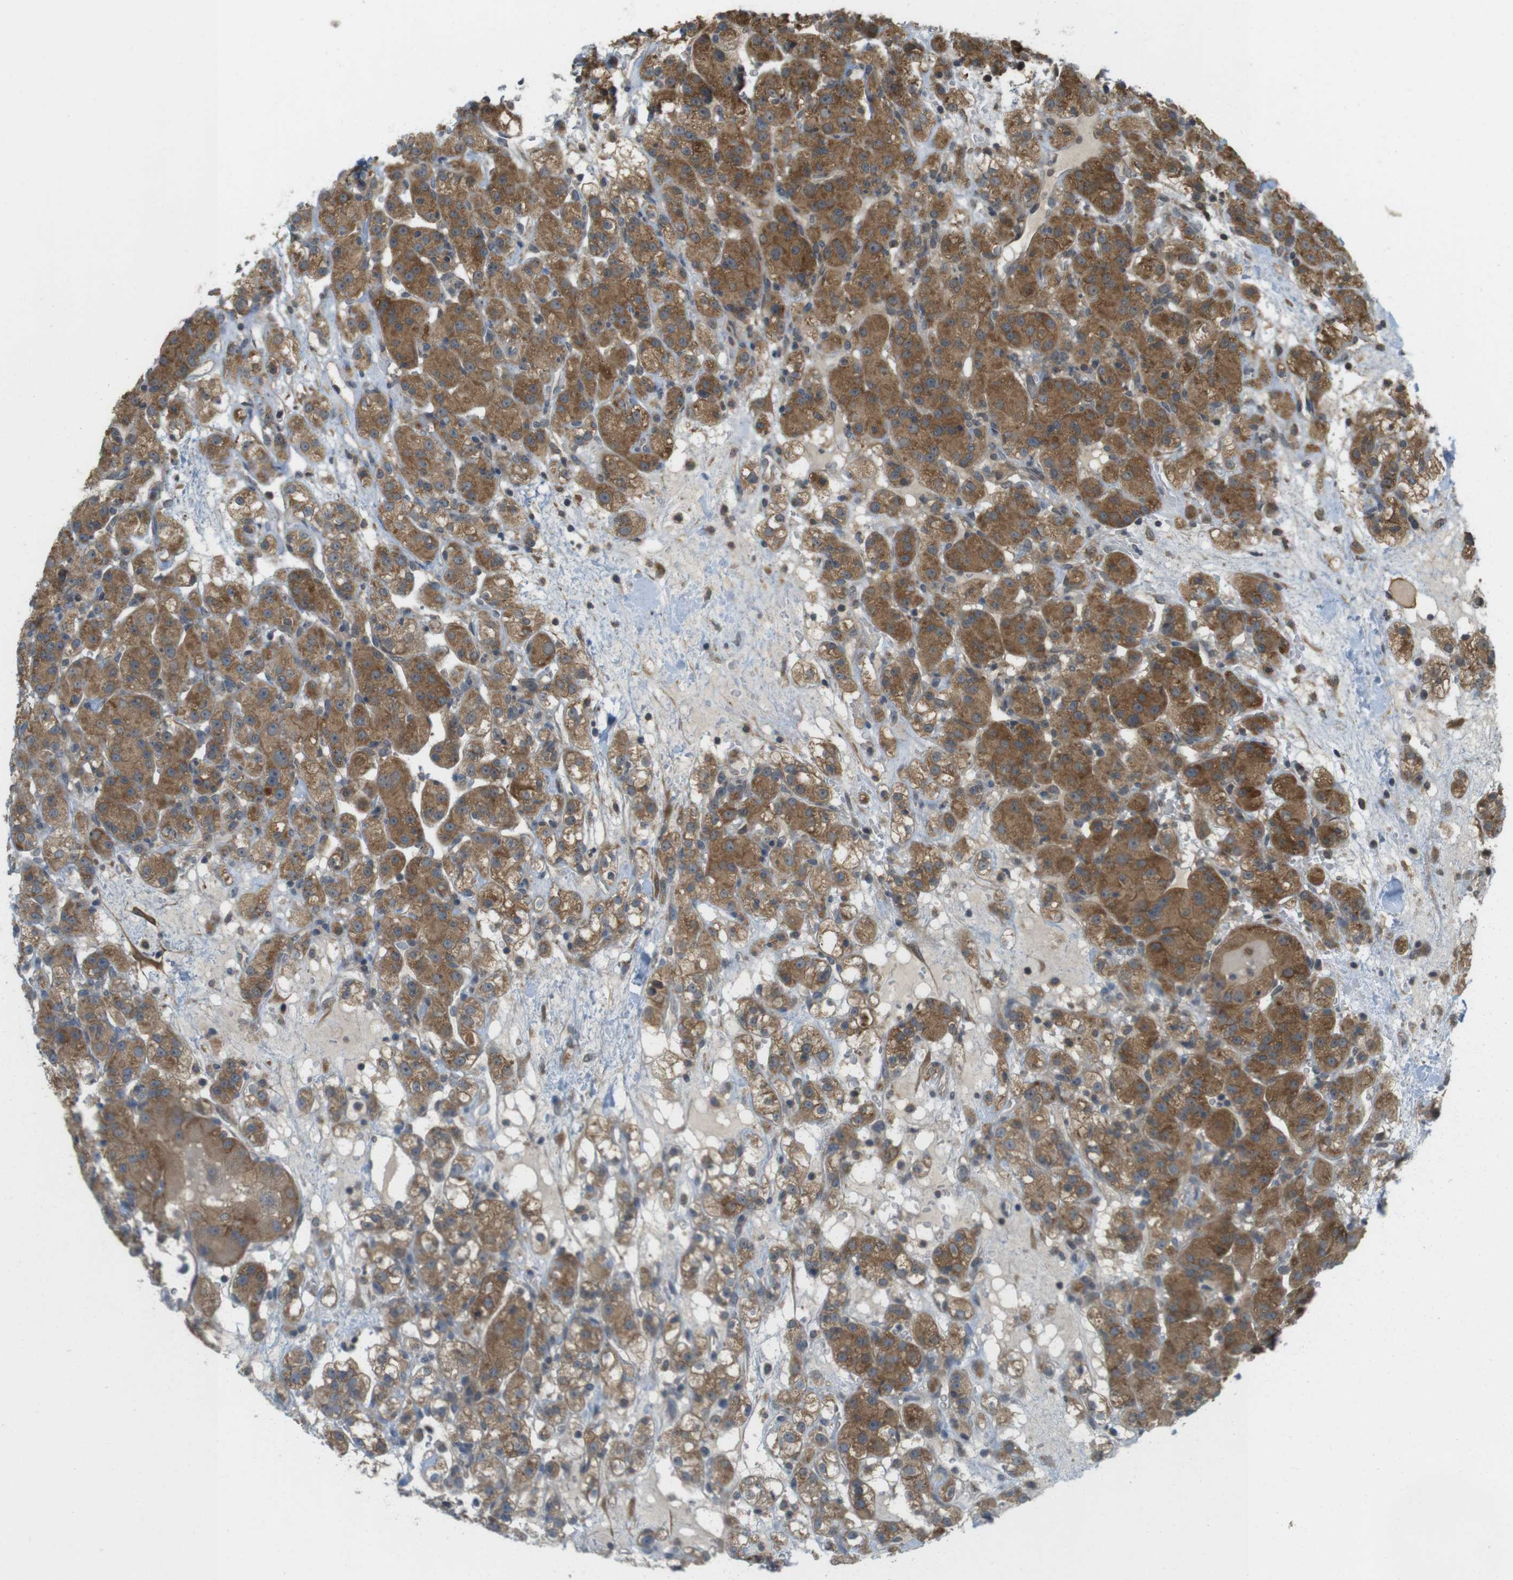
{"staining": {"intensity": "moderate", "quantity": ">75%", "location": "cytoplasmic/membranous"}, "tissue": "renal cancer", "cell_type": "Tumor cells", "image_type": "cancer", "snomed": [{"axis": "morphology", "description": "Normal tissue, NOS"}, {"axis": "morphology", "description": "Adenocarcinoma, NOS"}, {"axis": "topography", "description": "Kidney"}], "caption": "IHC (DAB (3,3'-diaminobenzidine)) staining of human renal adenocarcinoma demonstrates moderate cytoplasmic/membranous protein staining in about >75% of tumor cells.", "gene": "RNF130", "patient": {"sex": "male", "age": 61}}